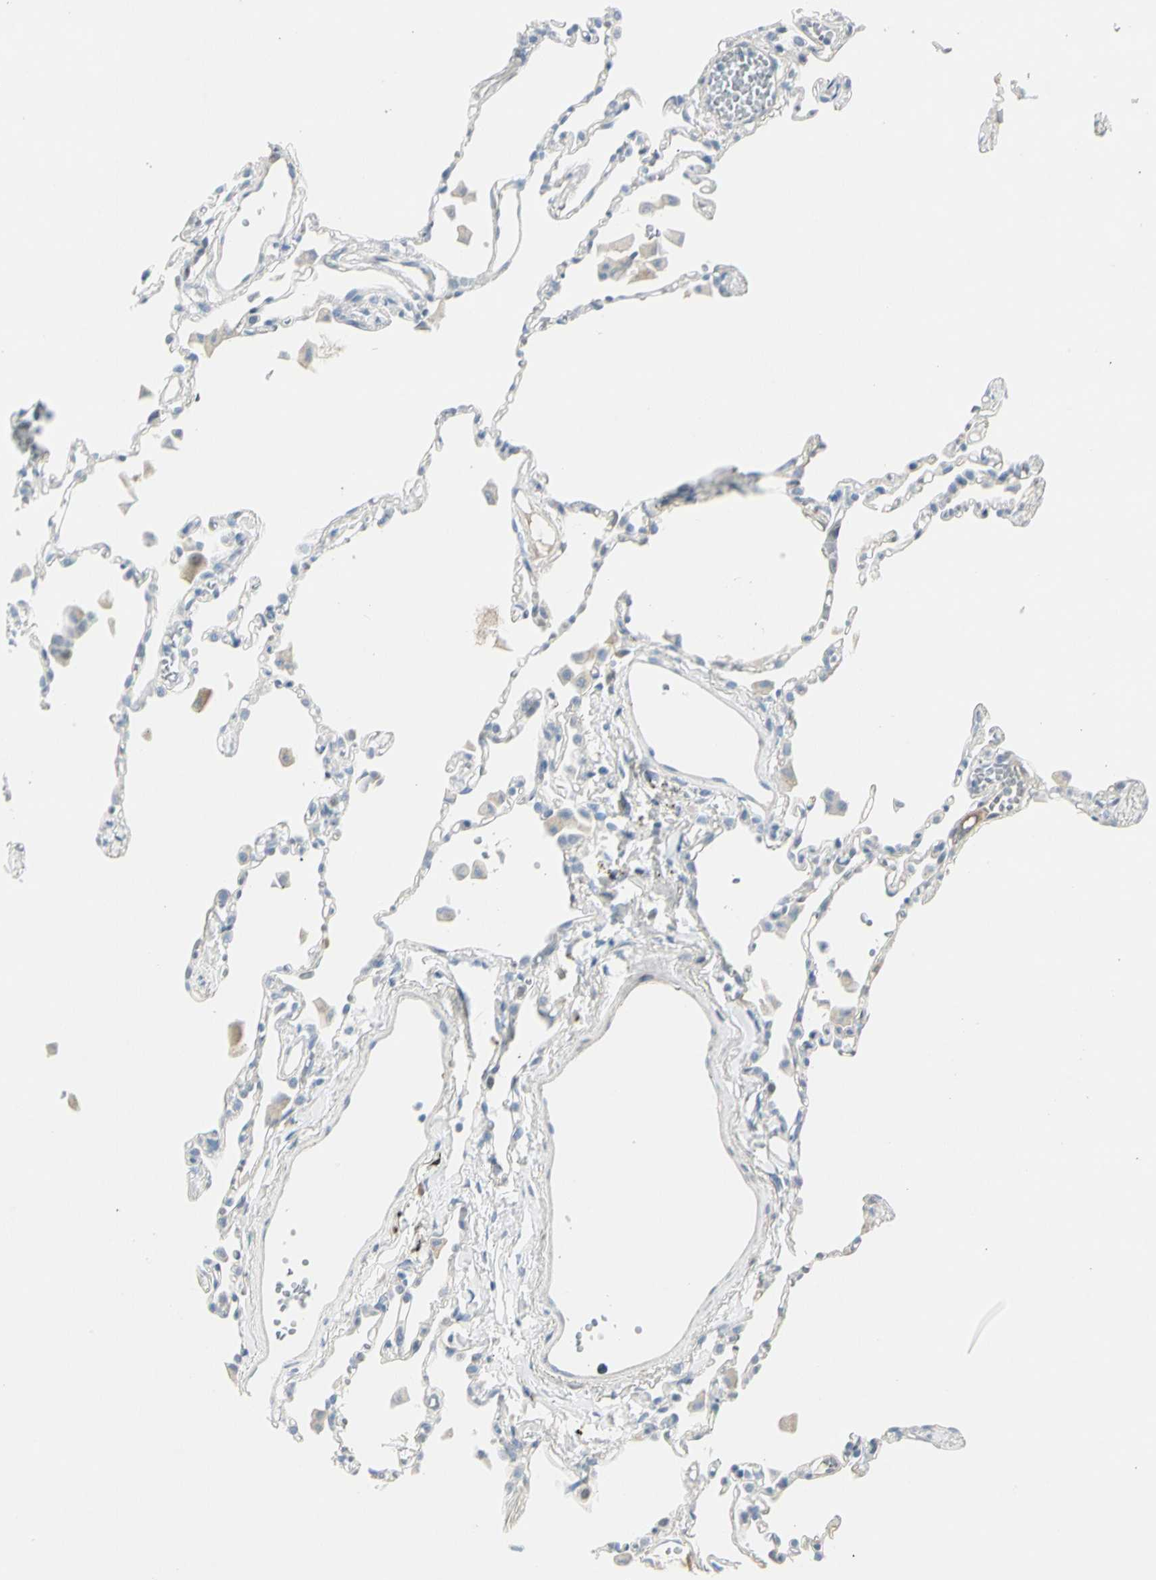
{"staining": {"intensity": "negative", "quantity": "none", "location": "none"}, "tissue": "lung", "cell_type": "Alveolar cells", "image_type": "normal", "snomed": [{"axis": "morphology", "description": "Normal tissue, NOS"}, {"axis": "topography", "description": "Lung"}], "caption": "High power microscopy image of an immunohistochemistry (IHC) photomicrograph of normal lung, revealing no significant staining in alveolar cells.", "gene": "CACNA2D1", "patient": {"sex": "female", "age": 49}}